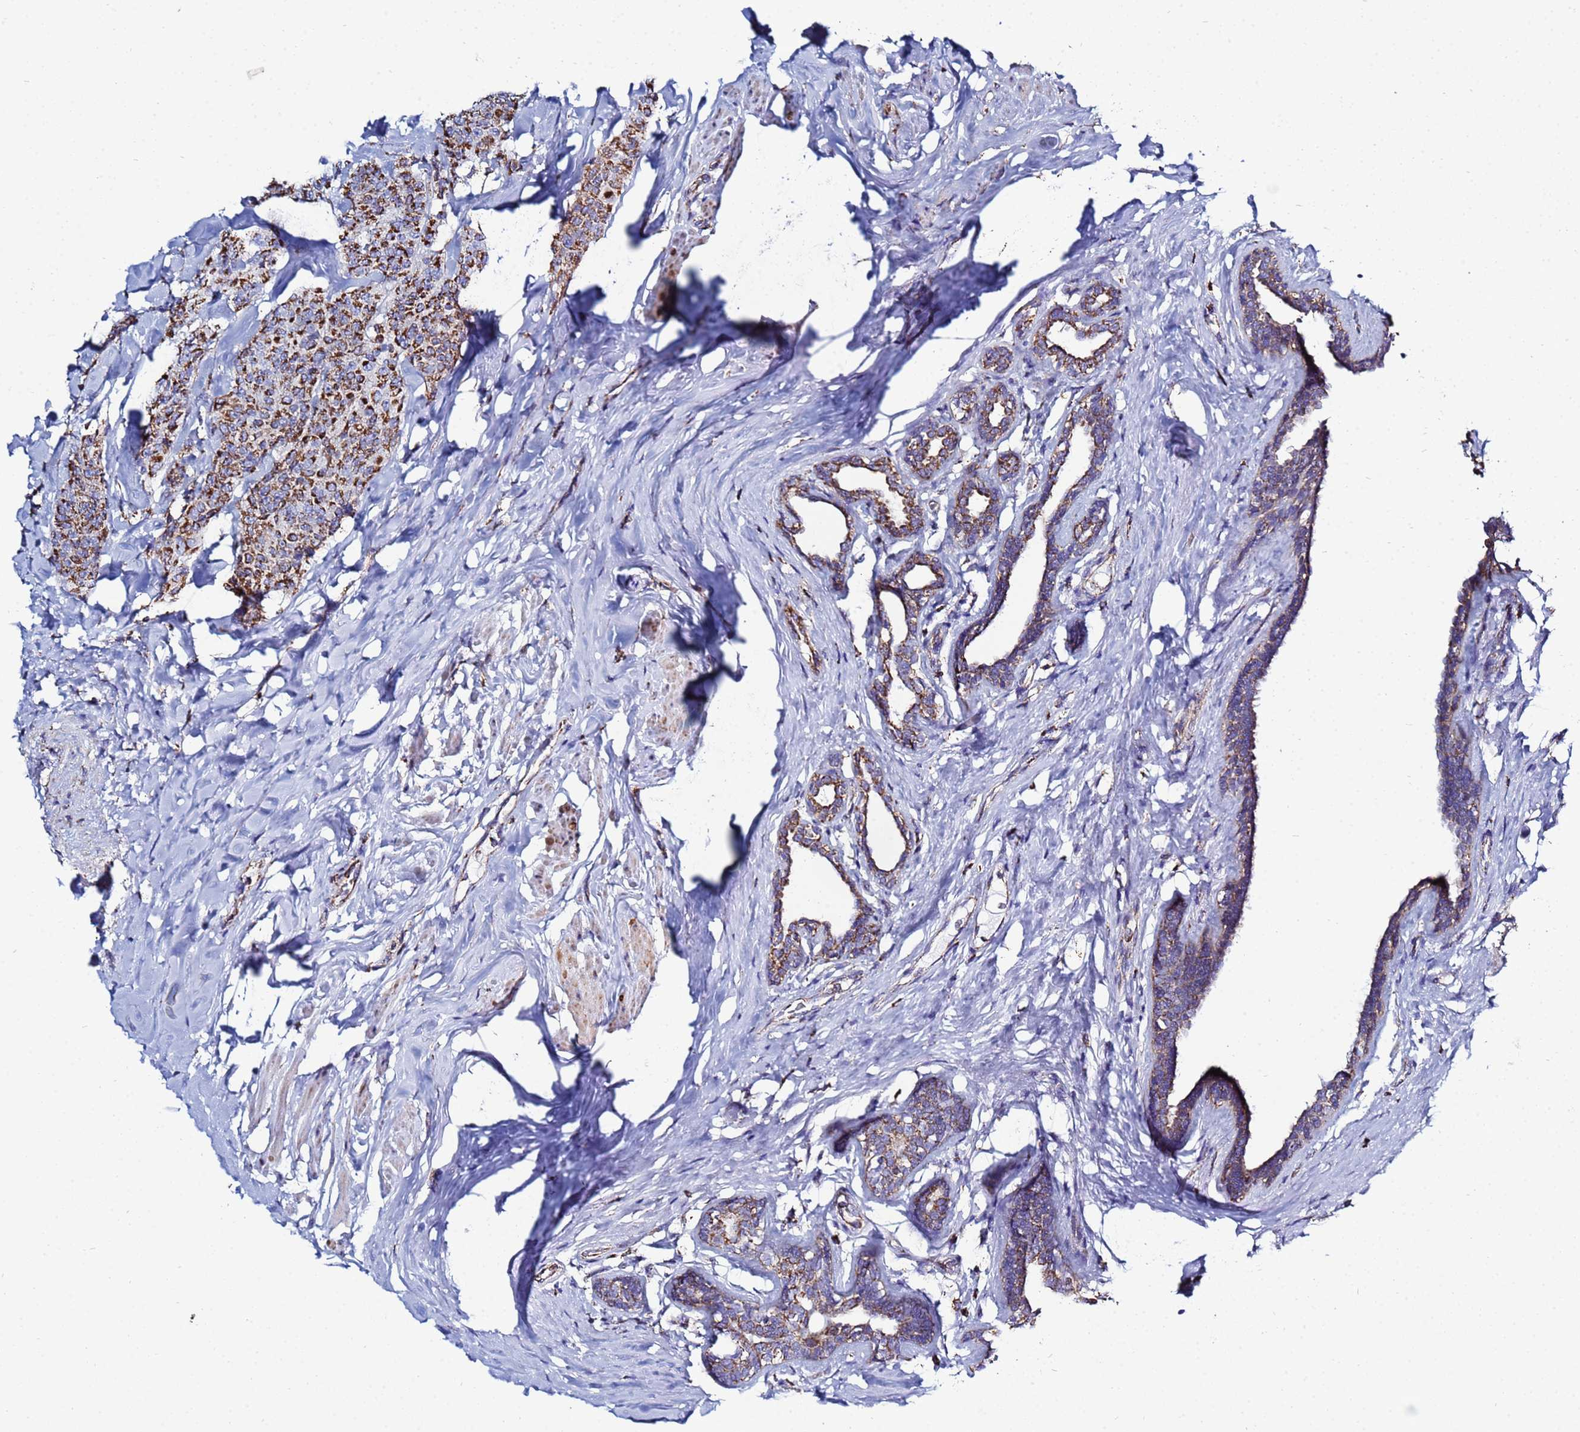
{"staining": {"intensity": "strong", "quantity": ">75%", "location": "cytoplasmic/membranous"}, "tissue": "breast cancer", "cell_type": "Tumor cells", "image_type": "cancer", "snomed": [{"axis": "morphology", "description": "Duct carcinoma"}, {"axis": "topography", "description": "Breast"}], "caption": "High-magnification brightfield microscopy of infiltrating ductal carcinoma (breast) stained with DAB (3,3'-diaminobenzidine) (brown) and counterstained with hematoxylin (blue). tumor cells exhibit strong cytoplasmic/membranous expression is appreciated in about>75% of cells. (Stains: DAB in brown, nuclei in blue, Microscopy: brightfield microscopy at high magnification).", "gene": "COQ4", "patient": {"sex": "female", "age": 40}}